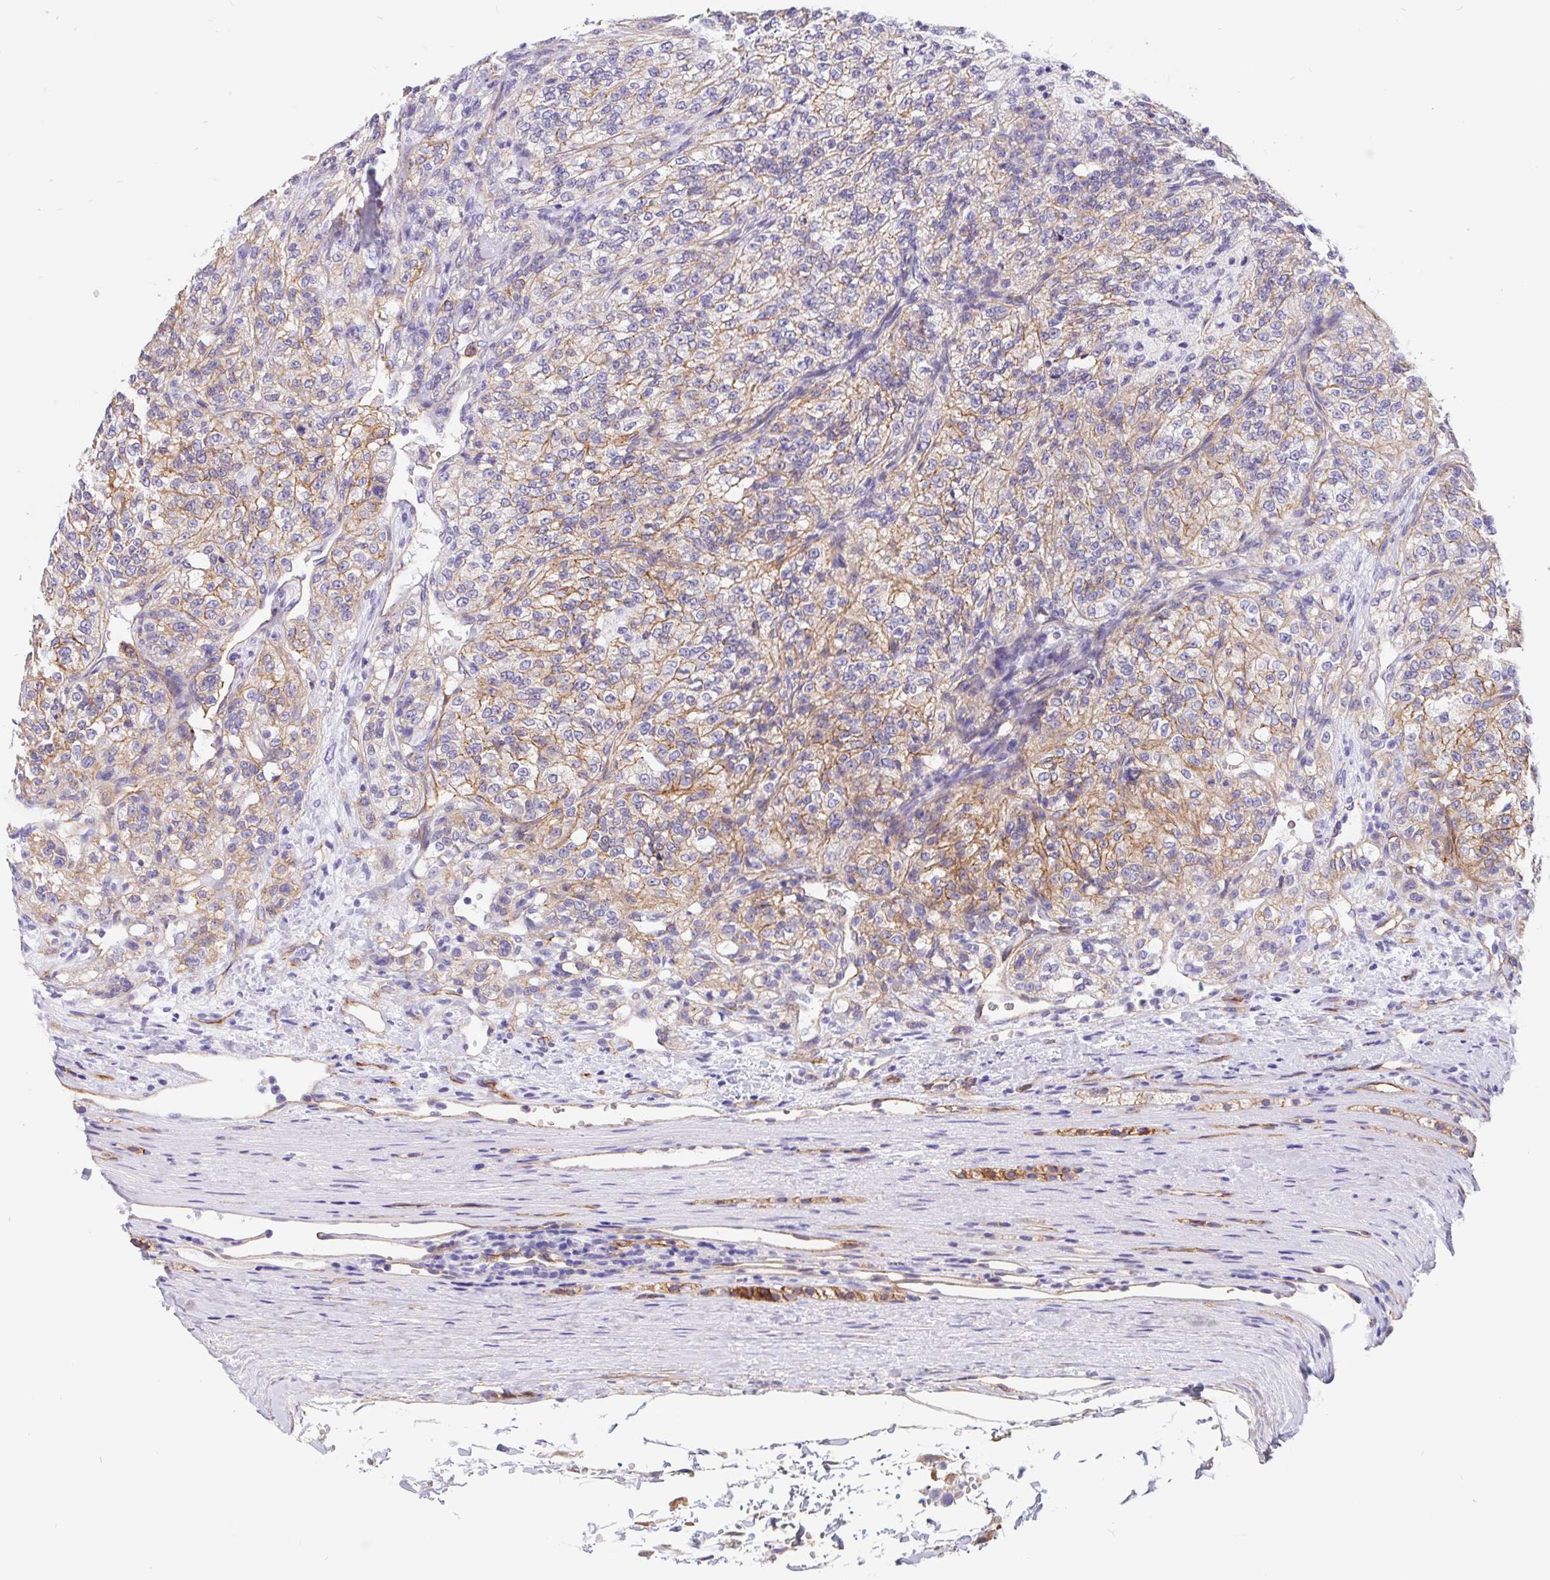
{"staining": {"intensity": "moderate", "quantity": "25%-75%", "location": "cytoplasmic/membranous"}, "tissue": "renal cancer", "cell_type": "Tumor cells", "image_type": "cancer", "snomed": [{"axis": "morphology", "description": "Adenocarcinoma, NOS"}, {"axis": "topography", "description": "Kidney"}], "caption": "DAB immunohistochemical staining of human renal cancer reveals moderate cytoplasmic/membranous protein expression in approximately 25%-75% of tumor cells. The staining was performed using DAB (3,3'-diaminobenzidine), with brown indicating positive protein expression. Nuclei are stained blue with hematoxylin.", "gene": "LIMCH1", "patient": {"sex": "female", "age": 63}}